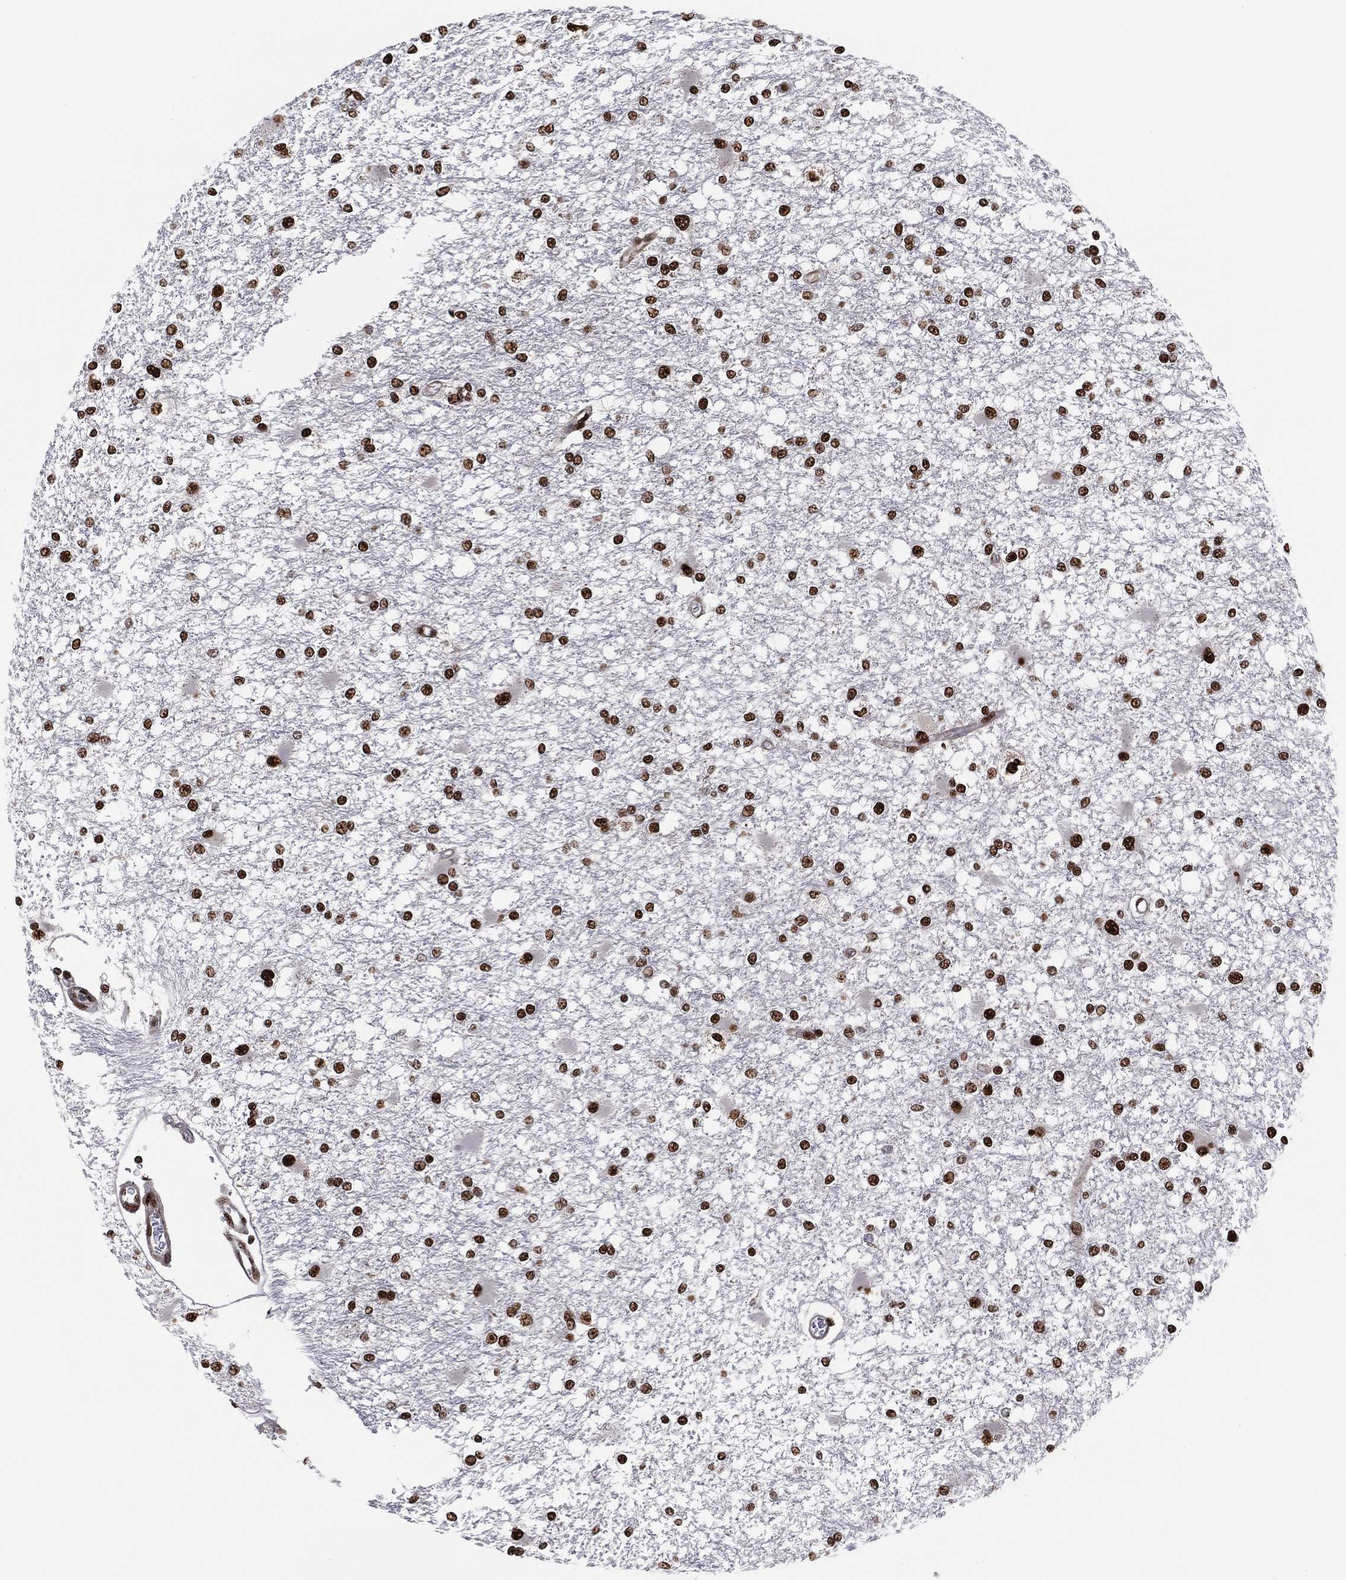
{"staining": {"intensity": "strong", "quantity": ">75%", "location": "nuclear"}, "tissue": "glioma", "cell_type": "Tumor cells", "image_type": "cancer", "snomed": [{"axis": "morphology", "description": "Glioma, malignant, High grade"}, {"axis": "topography", "description": "Cerebral cortex"}], "caption": "A brown stain shows strong nuclear positivity of a protein in glioma tumor cells.", "gene": "TP53BP1", "patient": {"sex": "male", "age": 79}}